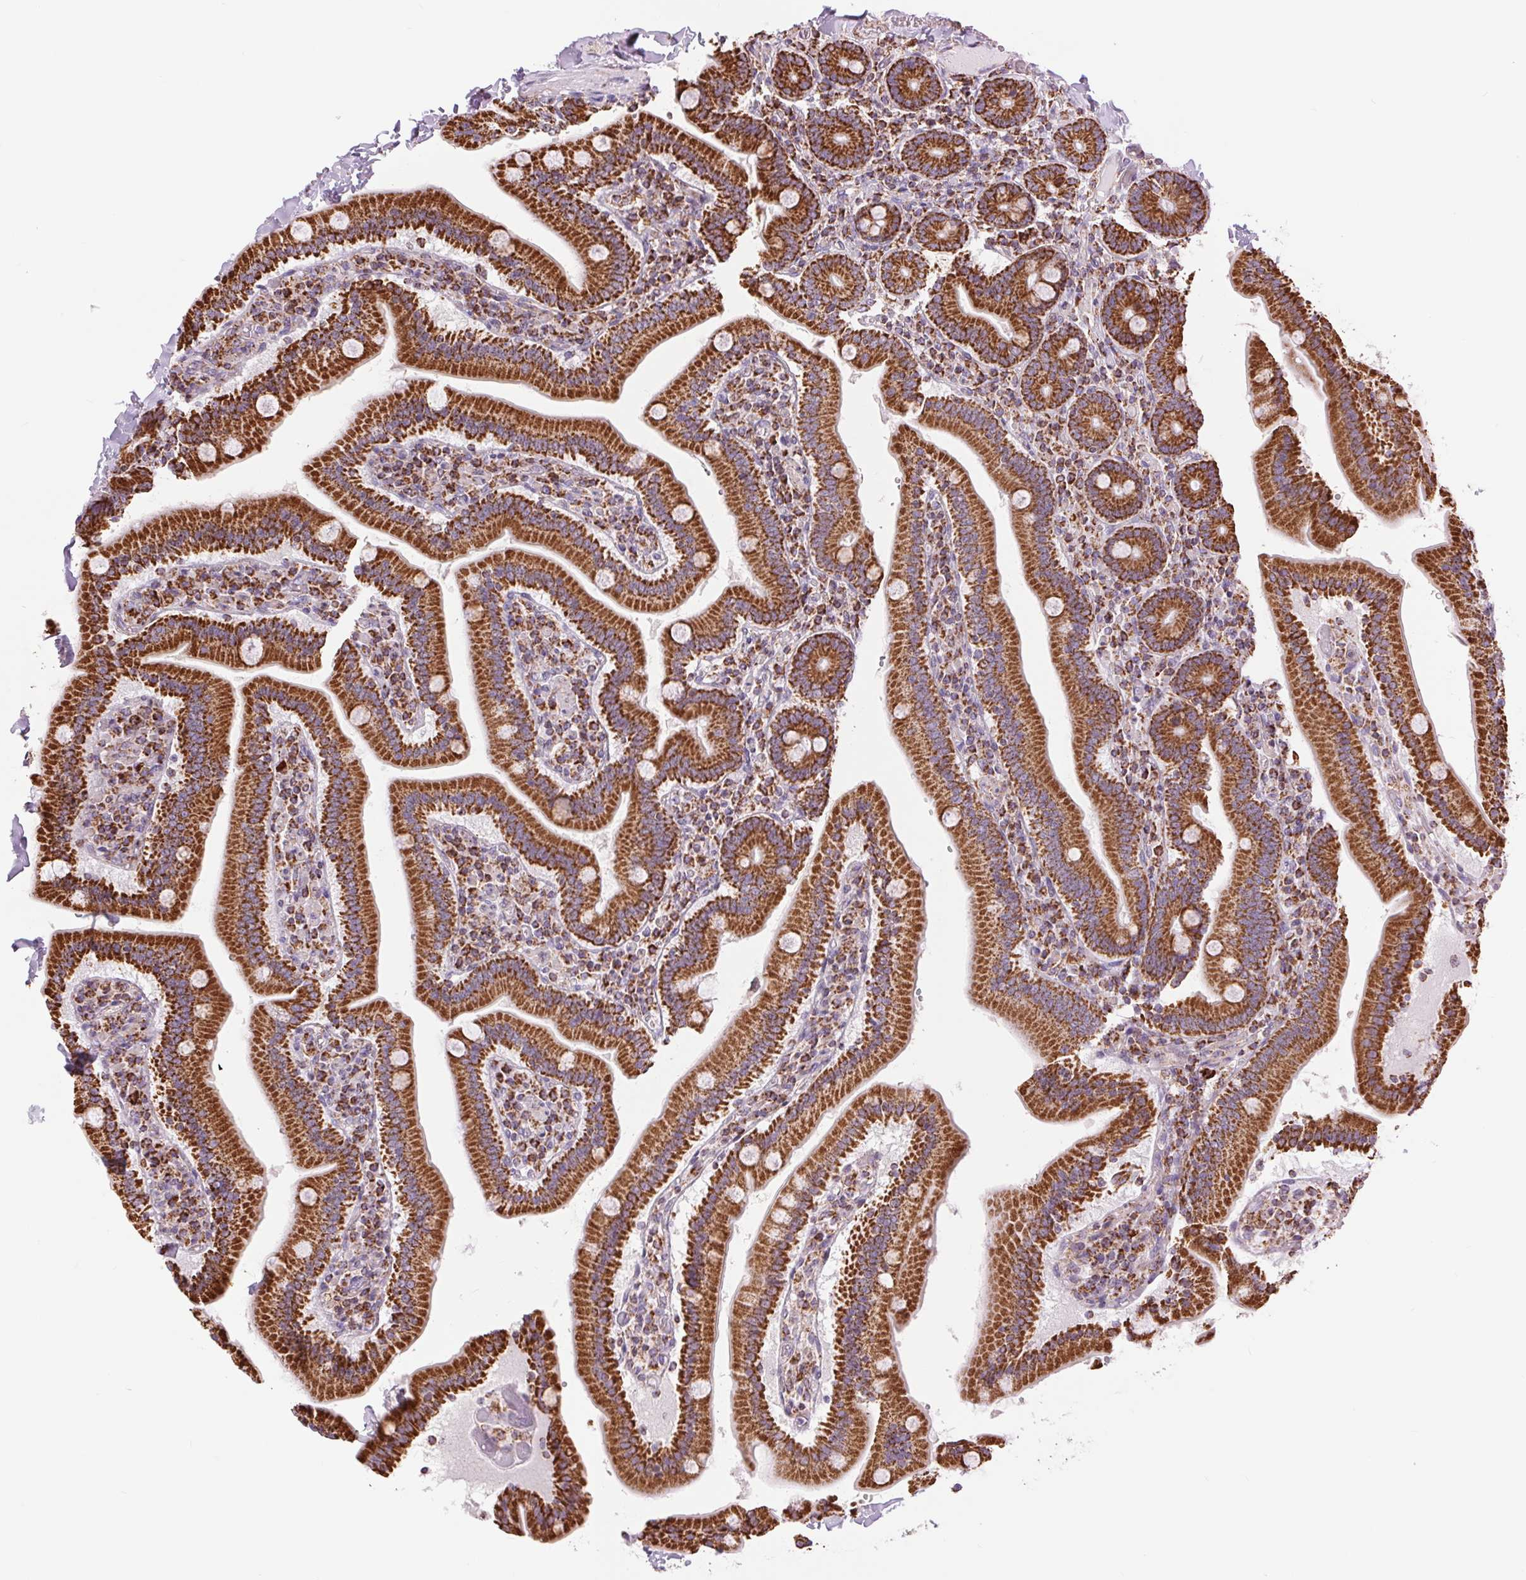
{"staining": {"intensity": "strong", "quantity": ">75%", "location": "cytoplasmic/membranous"}, "tissue": "duodenum", "cell_type": "Glandular cells", "image_type": "normal", "snomed": [{"axis": "morphology", "description": "Normal tissue, NOS"}, {"axis": "topography", "description": "Duodenum"}], "caption": "High-magnification brightfield microscopy of unremarkable duodenum stained with DAB (3,3'-diaminobenzidine) (brown) and counterstained with hematoxylin (blue). glandular cells exhibit strong cytoplasmic/membranous positivity is appreciated in about>75% of cells. (DAB (3,3'-diaminobenzidine) IHC, brown staining for protein, blue staining for nuclei).", "gene": "ATP5PB", "patient": {"sex": "female", "age": 62}}